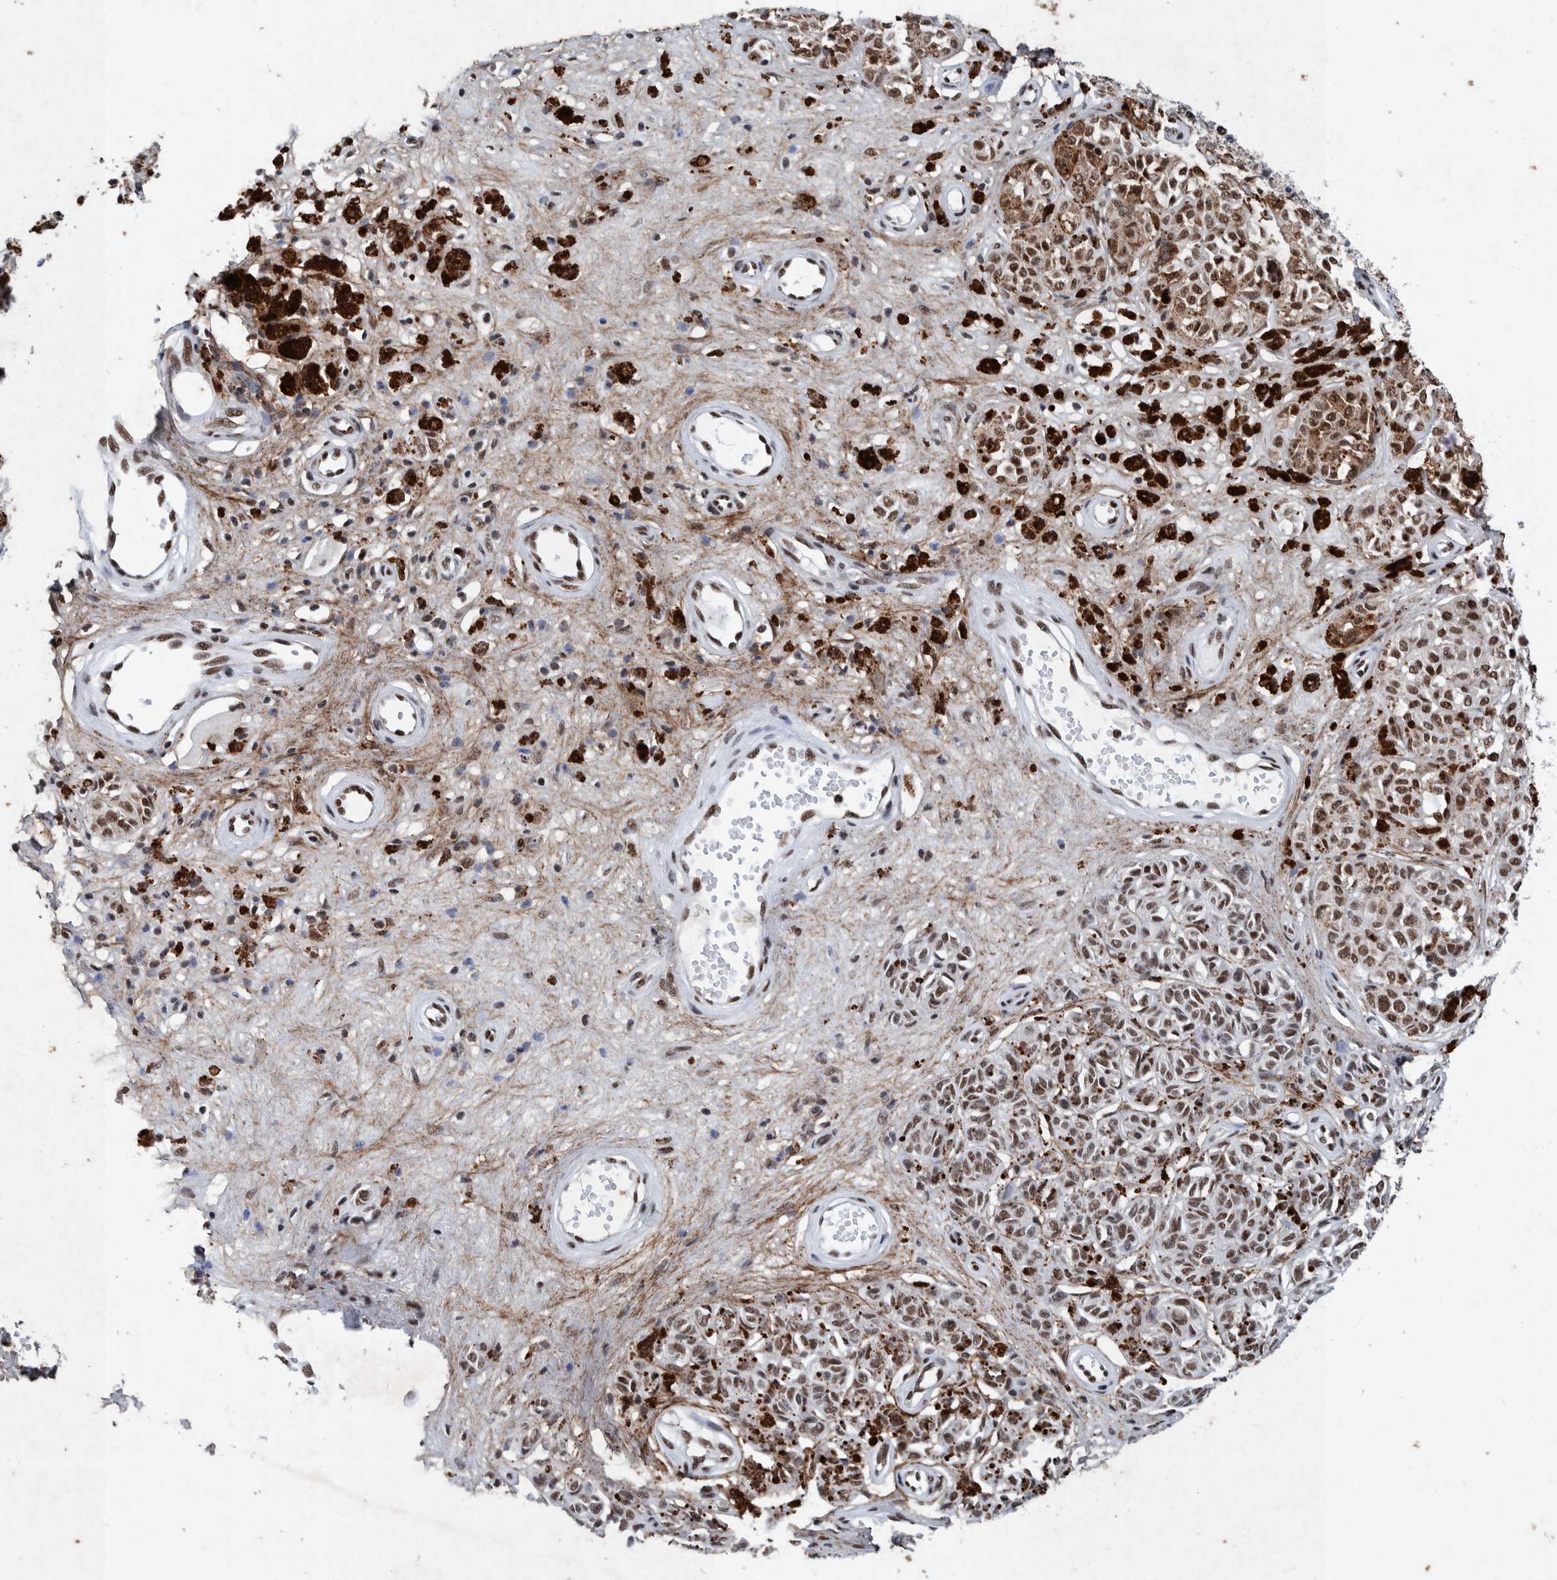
{"staining": {"intensity": "moderate", "quantity": "<25%", "location": "nuclear"}, "tissue": "melanoma", "cell_type": "Tumor cells", "image_type": "cancer", "snomed": [{"axis": "morphology", "description": "Malignant melanoma, NOS"}, {"axis": "topography", "description": "Skin"}], "caption": "Melanoma stained with a protein marker shows moderate staining in tumor cells.", "gene": "TAF10", "patient": {"sex": "female", "age": 64}}